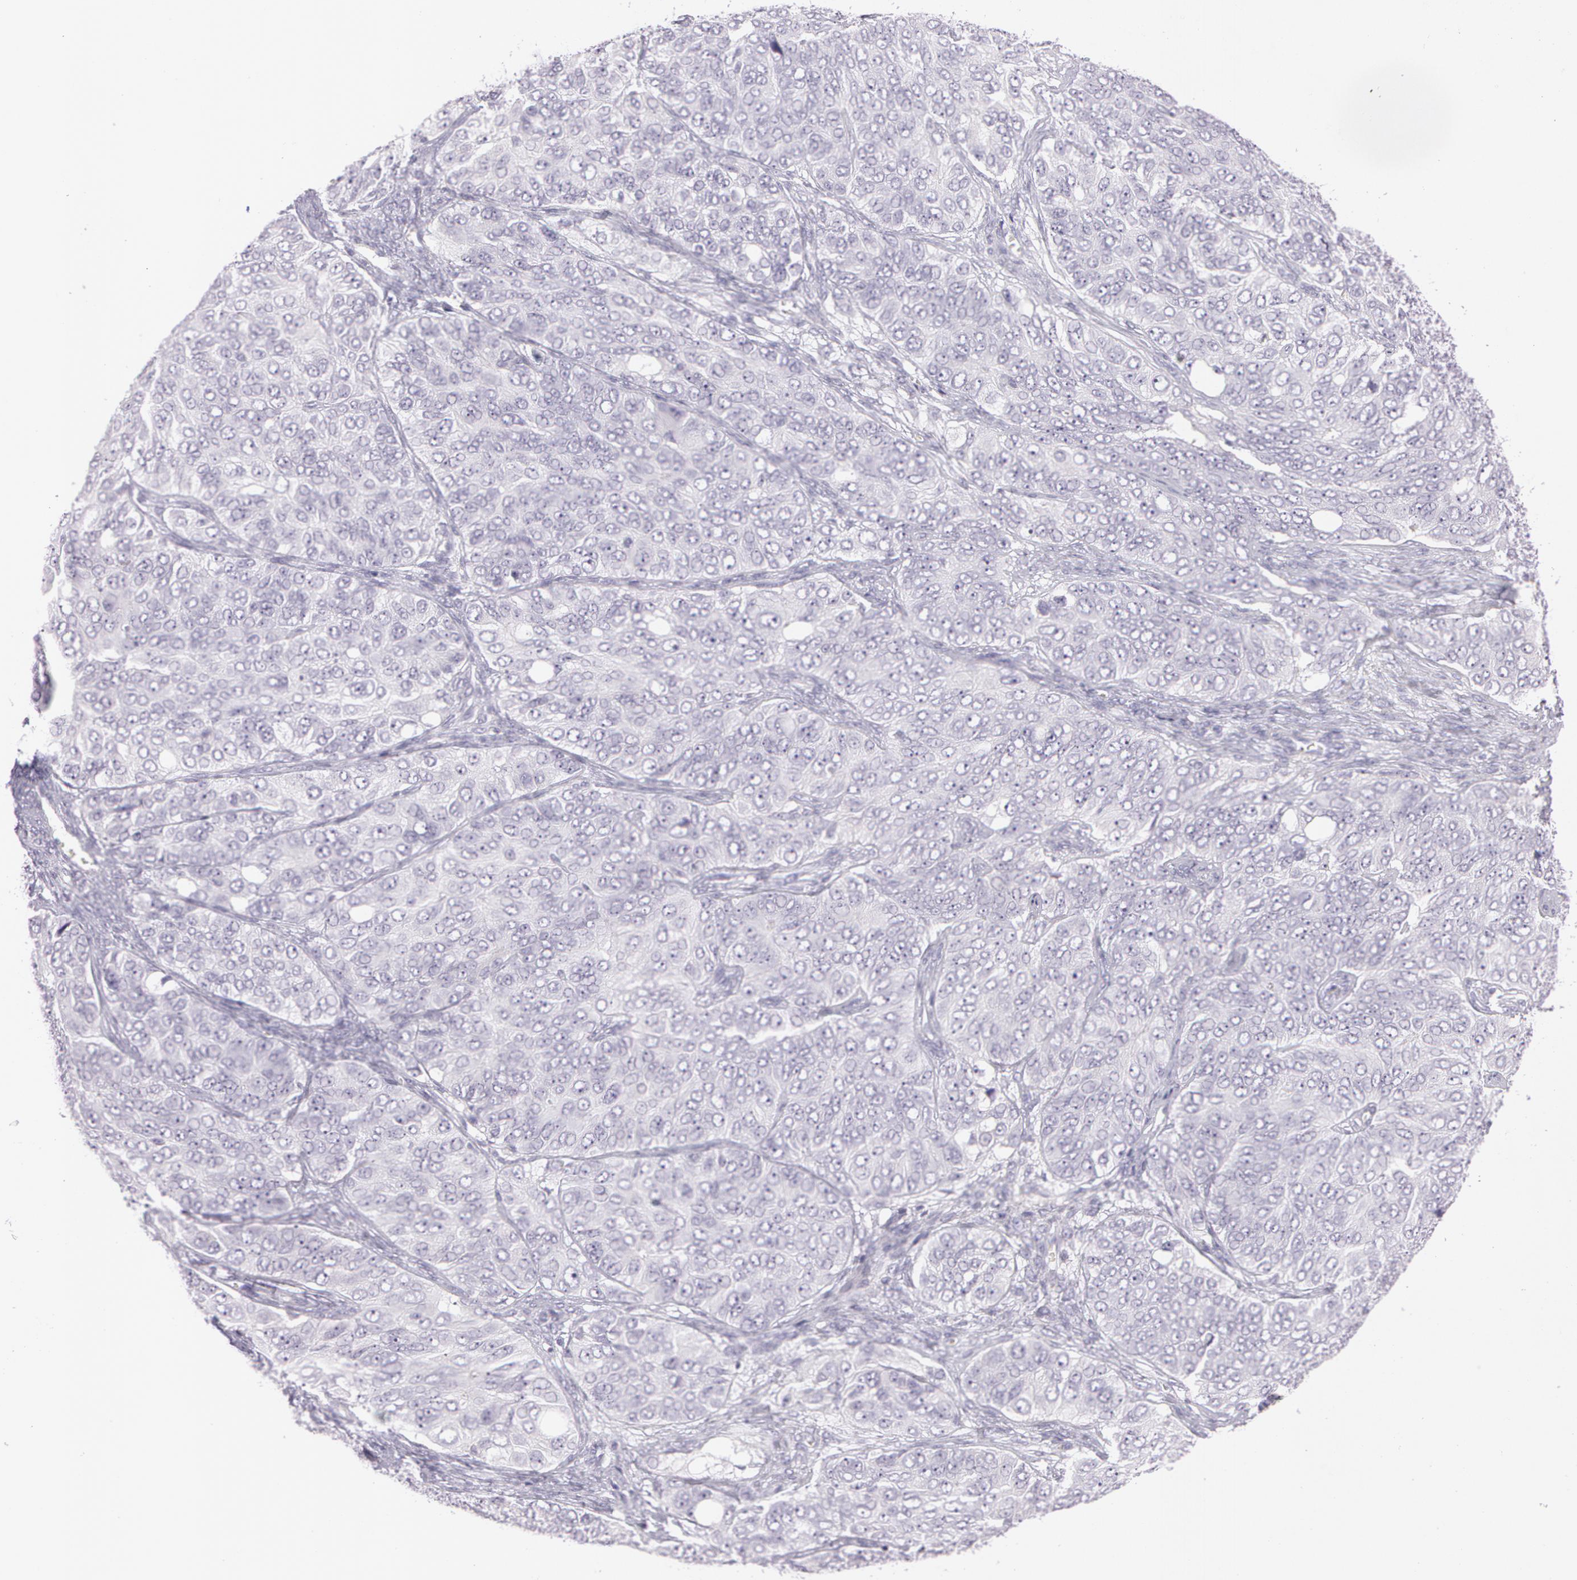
{"staining": {"intensity": "negative", "quantity": "none", "location": "none"}, "tissue": "ovarian cancer", "cell_type": "Tumor cells", "image_type": "cancer", "snomed": [{"axis": "morphology", "description": "Carcinoma, endometroid"}, {"axis": "topography", "description": "Ovary"}], "caption": "Human endometroid carcinoma (ovarian) stained for a protein using immunohistochemistry demonstrates no expression in tumor cells.", "gene": "OTC", "patient": {"sex": "female", "age": 51}}